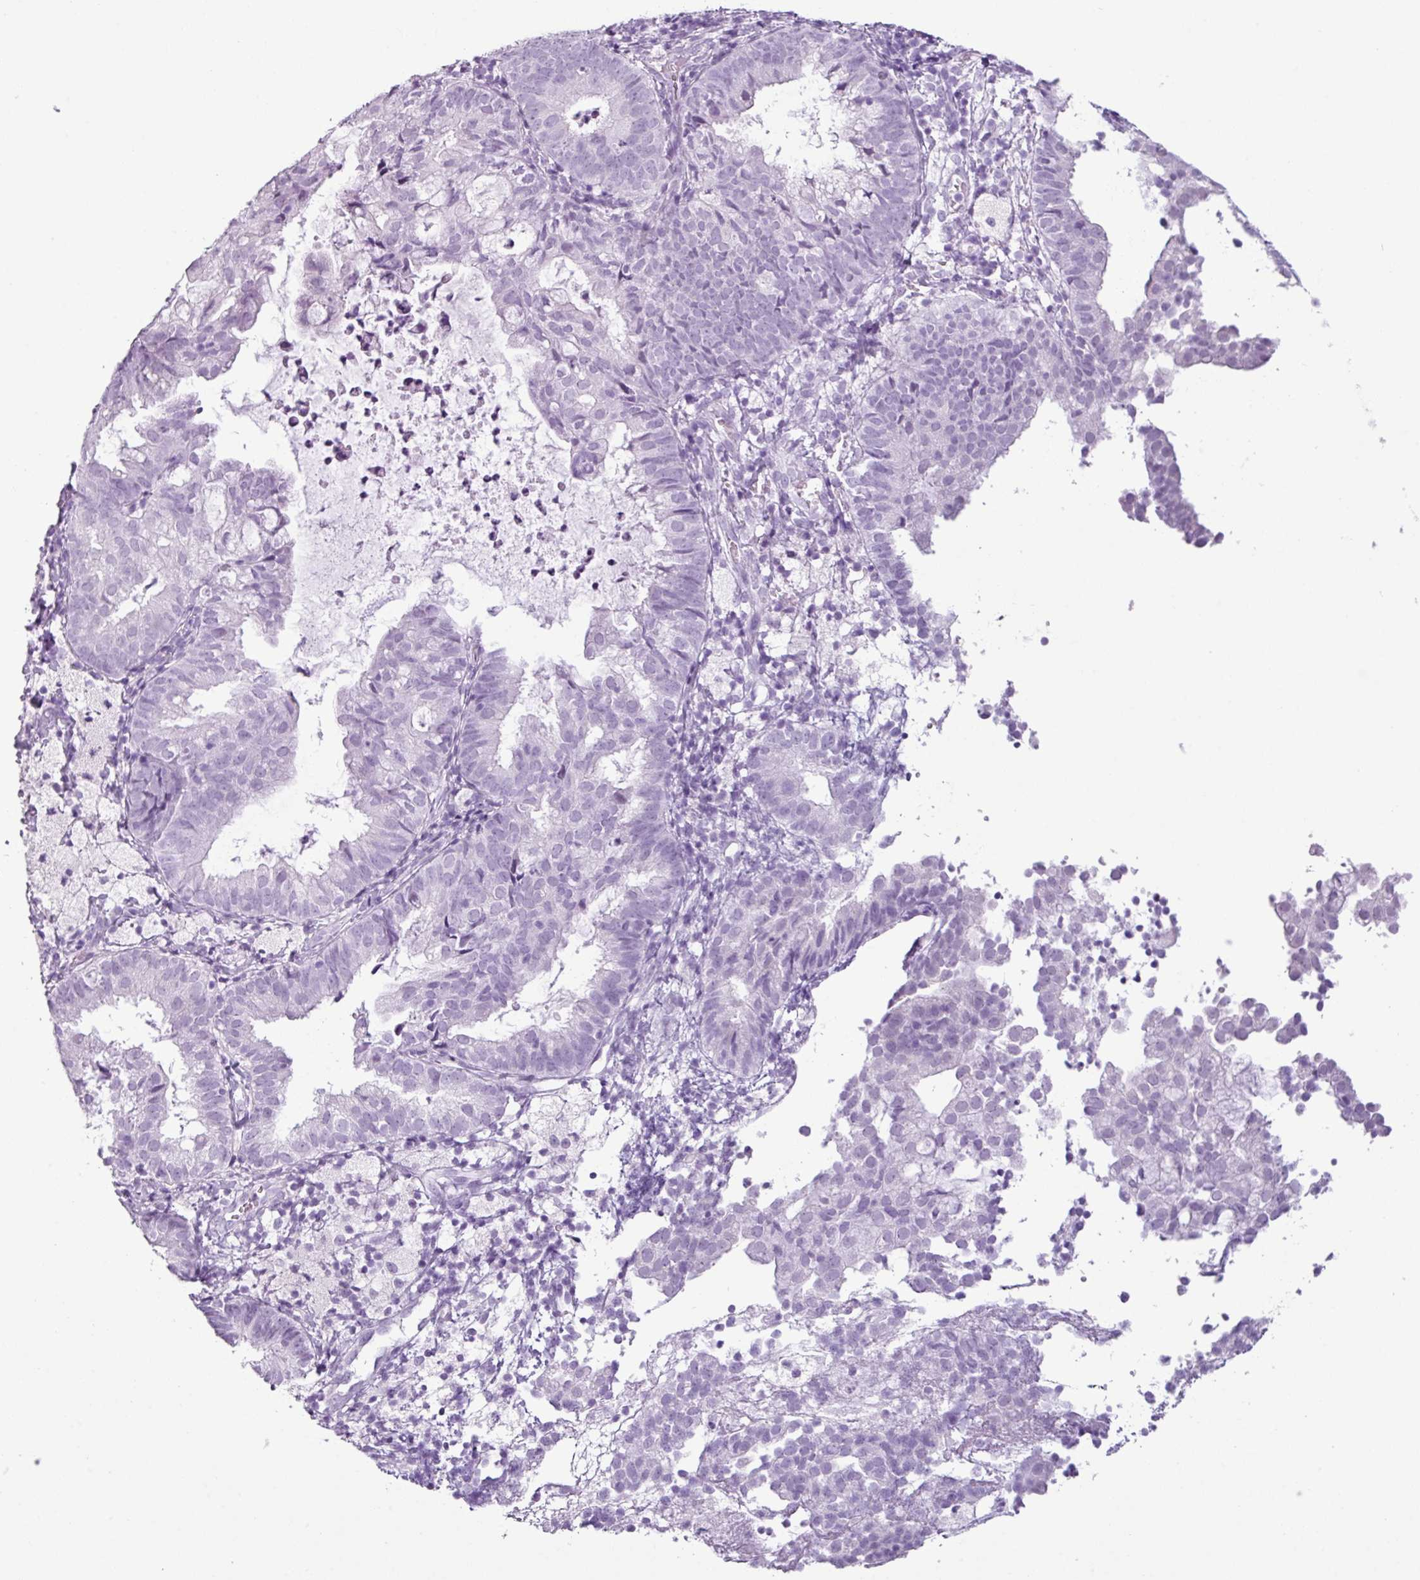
{"staining": {"intensity": "negative", "quantity": "none", "location": "none"}, "tissue": "endometrial cancer", "cell_type": "Tumor cells", "image_type": "cancer", "snomed": [{"axis": "morphology", "description": "Adenocarcinoma, NOS"}, {"axis": "topography", "description": "Endometrium"}], "caption": "IHC of human endometrial adenocarcinoma reveals no expression in tumor cells.", "gene": "SCT", "patient": {"sex": "female", "age": 80}}